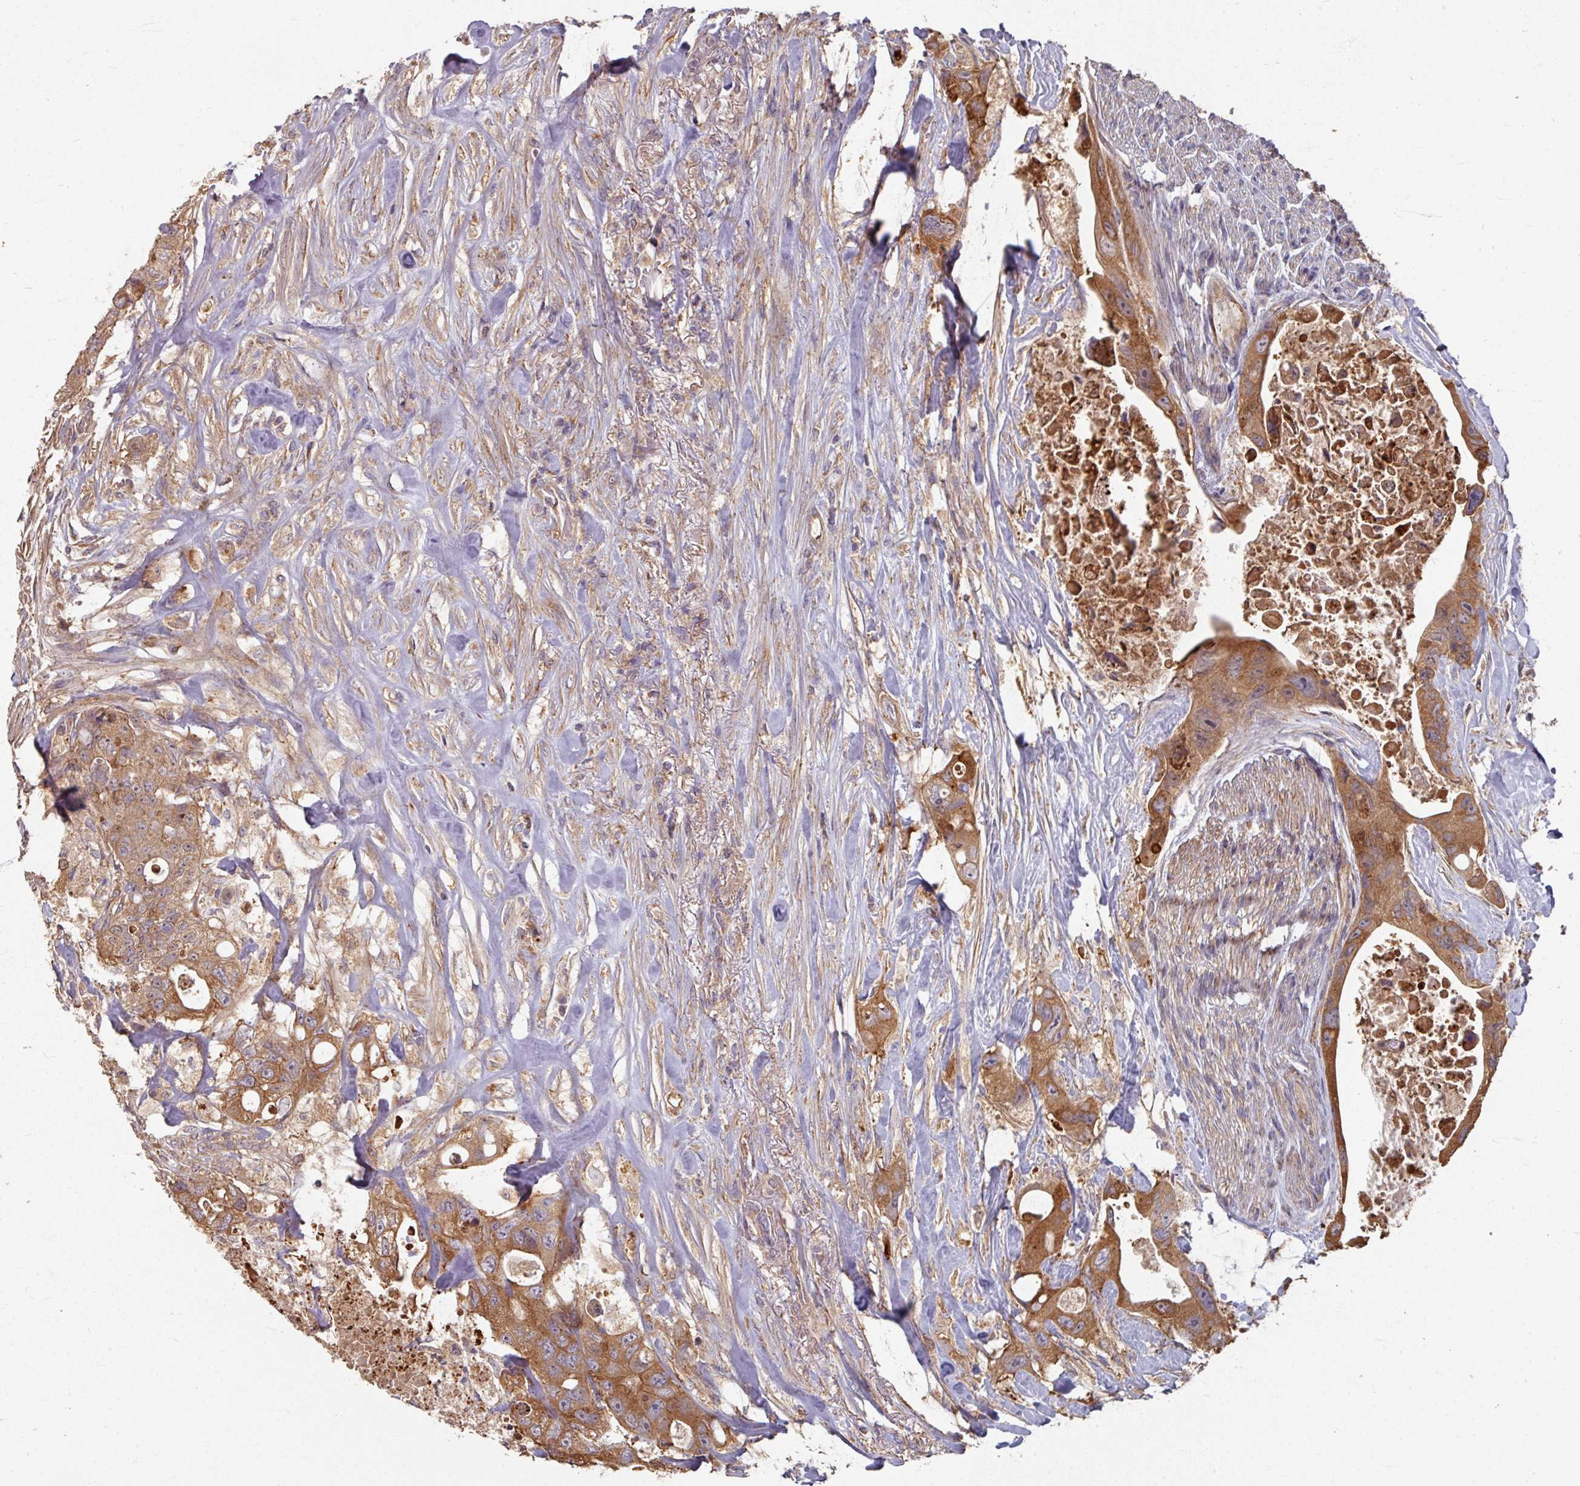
{"staining": {"intensity": "moderate", "quantity": ">75%", "location": "cytoplasmic/membranous"}, "tissue": "colorectal cancer", "cell_type": "Tumor cells", "image_type": "cancer", "snomed": [{"axis": "morphology", "description": "Adenocarcinoma, NOS"}, {"axis": "topography", "description": "Colon"}], "caption": "Immunohistochemical staining of colorectal cancer reveals moderate cytoplasmic/membranous protein staining in approximately >75% of tumor cells.", "gene": "CCDC68", "patient": {"sex": "female", "age": 46}}